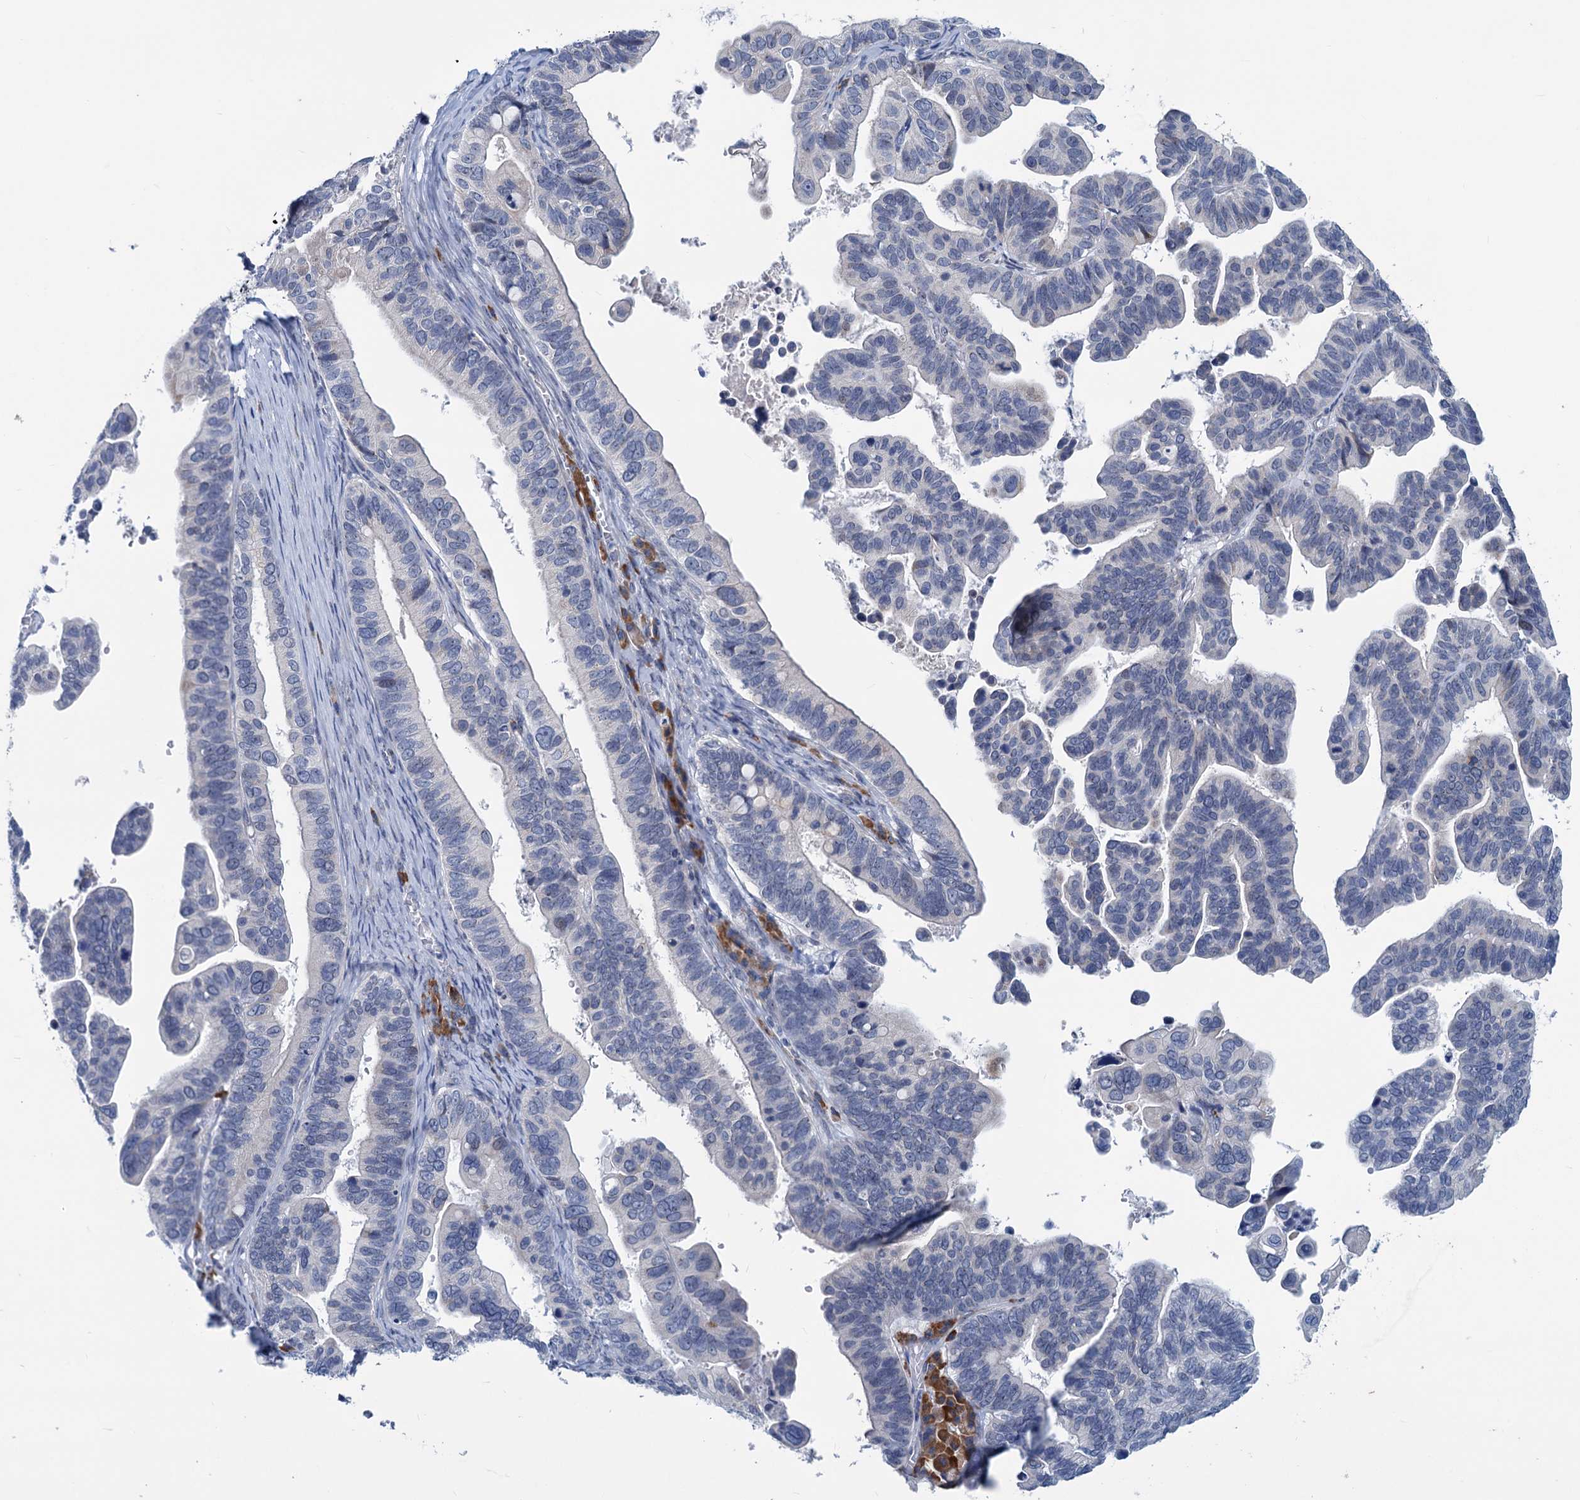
{"staining": {"intensity": "negative", "quantity": "none", "location": "none"}, "tissue": "ovarian cancer", "cell_type": "Tumor cells", "image_type": "cancer", "snomed": [{"axis": "morphology", "description": "Cystadenocarcinoma, serous, NOS"}, {"axis": "topography", "description": "Ovary"}], "caption": "Histopathology image shows no protein expression in tumor cells of ovarian cancer tissue.", "gene": "NEU3", "patient": {"sex": "female", "age": 56}}